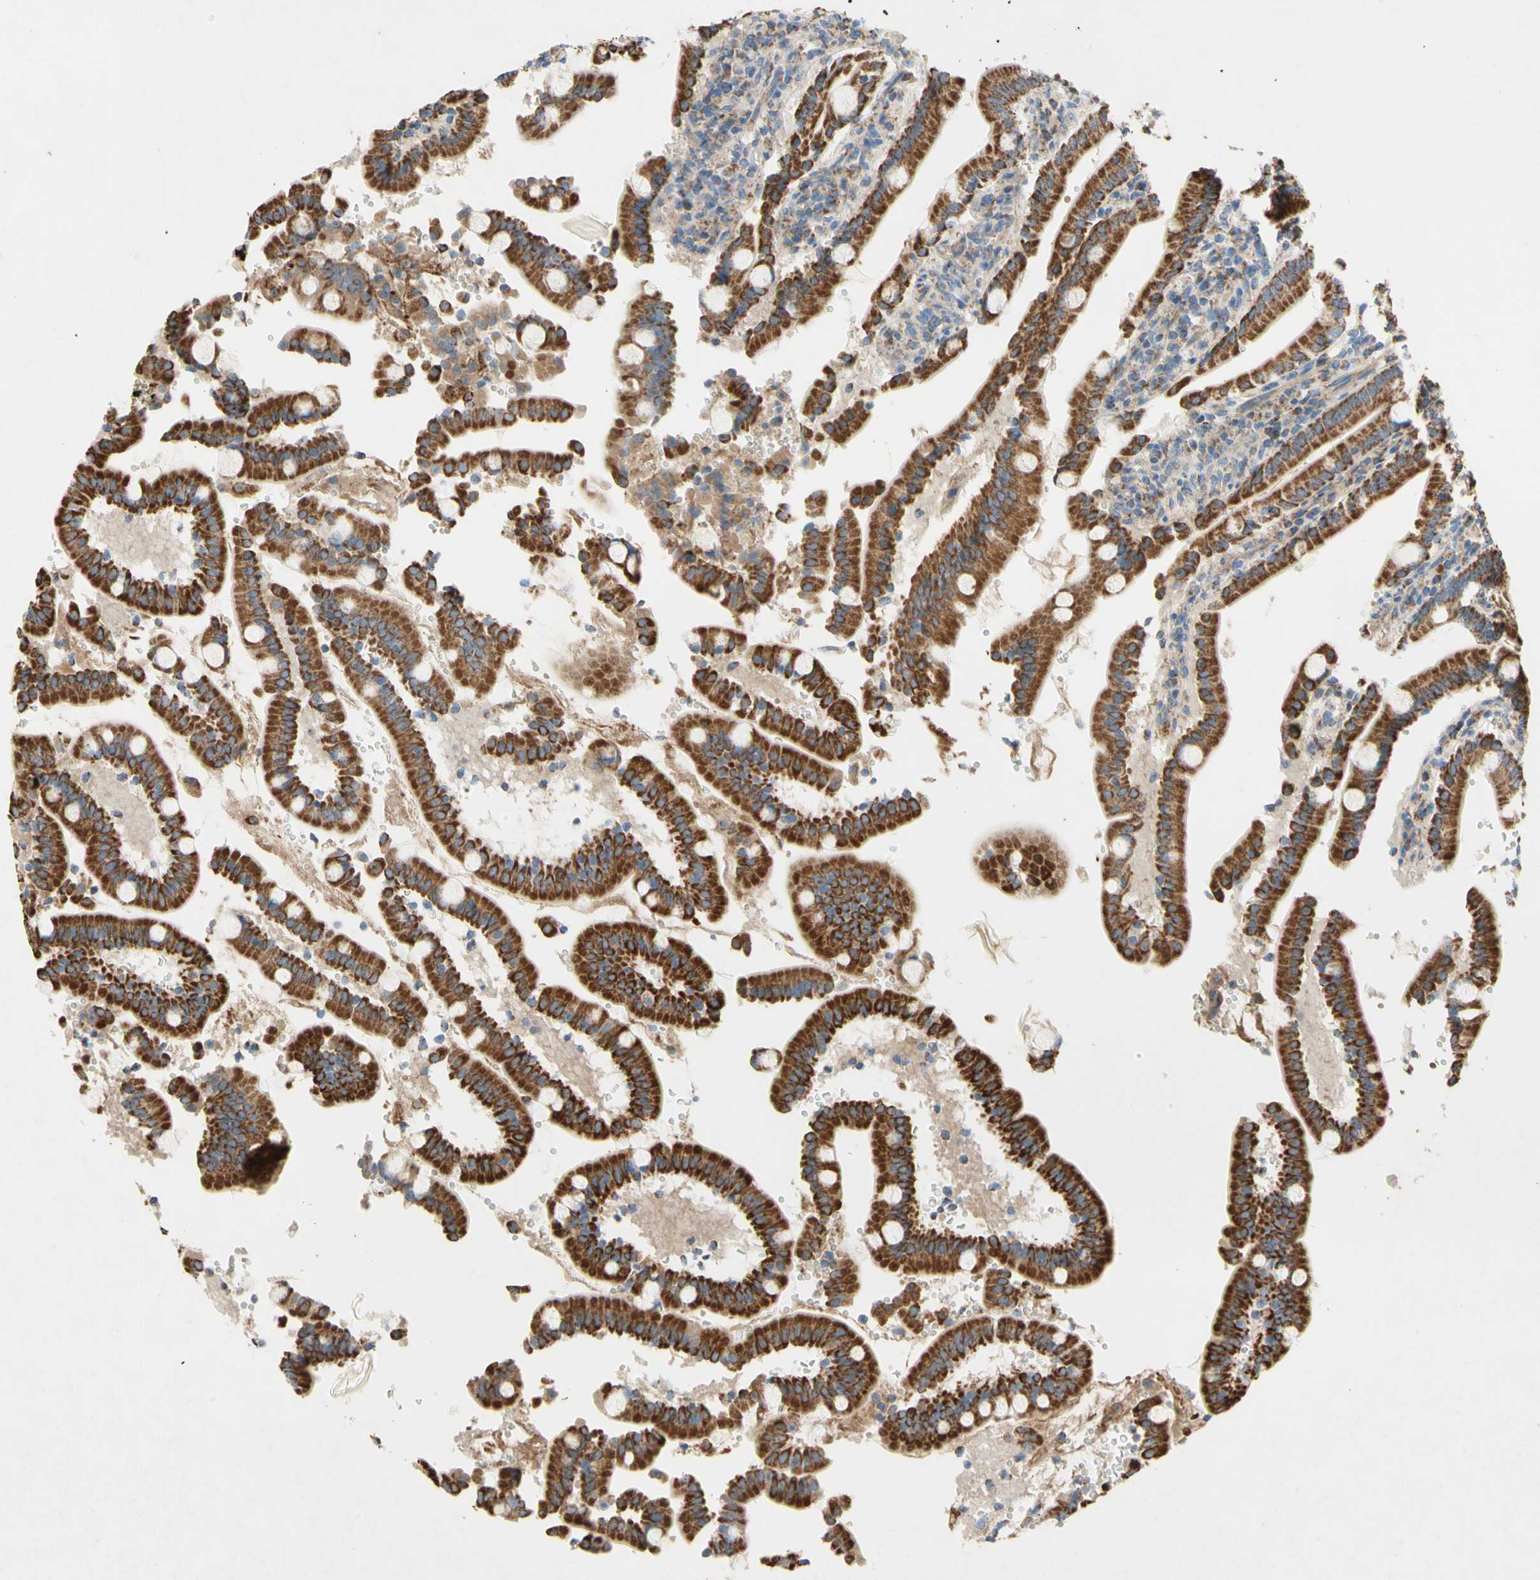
{"staining": {"intensity": "strong", "quantity": ">75%", "location": "cytoplasmic/membranous"}, "tissue": "duodenum", "cell_type": "Glandular cells", "image_type": "normal", "snomed": [{"axis": "morphology", "description": "Normal tissue, NOS"}, {"axis": "topography", "description": "Small intestine, NOS"}], "caption": "Benign duodenum demonstrates strong cytoplasmic/membranous staining in approximately >75% of glandular cells Using DAB (brown) and hematoxylin (blue) stains, captured at high magnification using brightfield microscopy..", "gene": "SDHB", "patient": {"sex": "female", "age": 71}}